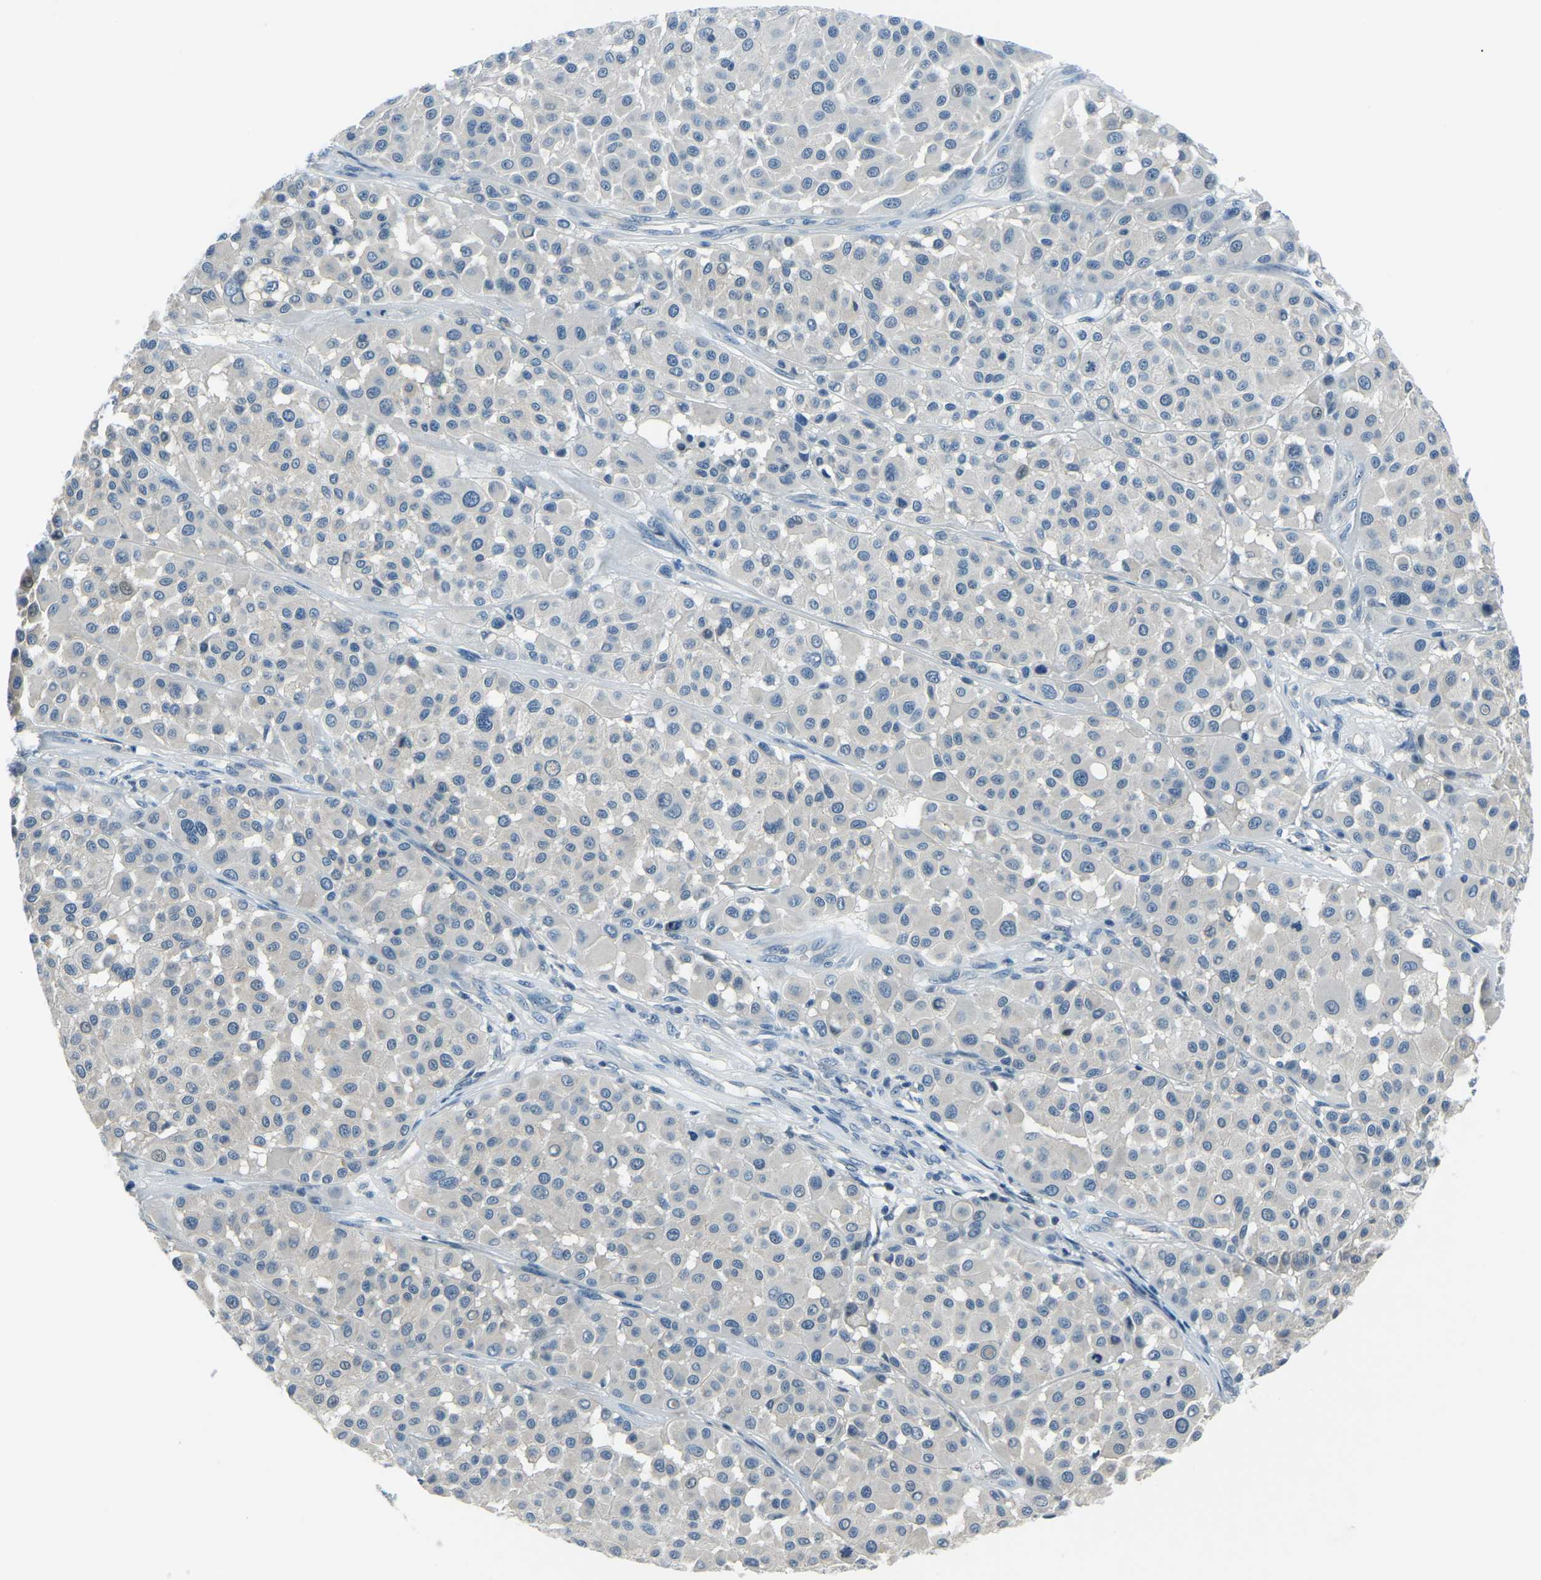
{"staining": {"intensity": "negative", "quantity": "none", "location": "none"}, "tissue": "melanoma", "cell_type": "Tumor cells", "image_type": "cancer", "snomed": [{"axis": "morphology", "description": "Malignant melanoma, Metastatic site"}, {"axis": "topography", "description": "Soft tissue"}], "caption": "The histopathology image exhibits no significant staining in tumor cells of malignant melanoma (metastatic site).", "gene": "RRP1", "patient": {"sex": "male", "age": 41}}